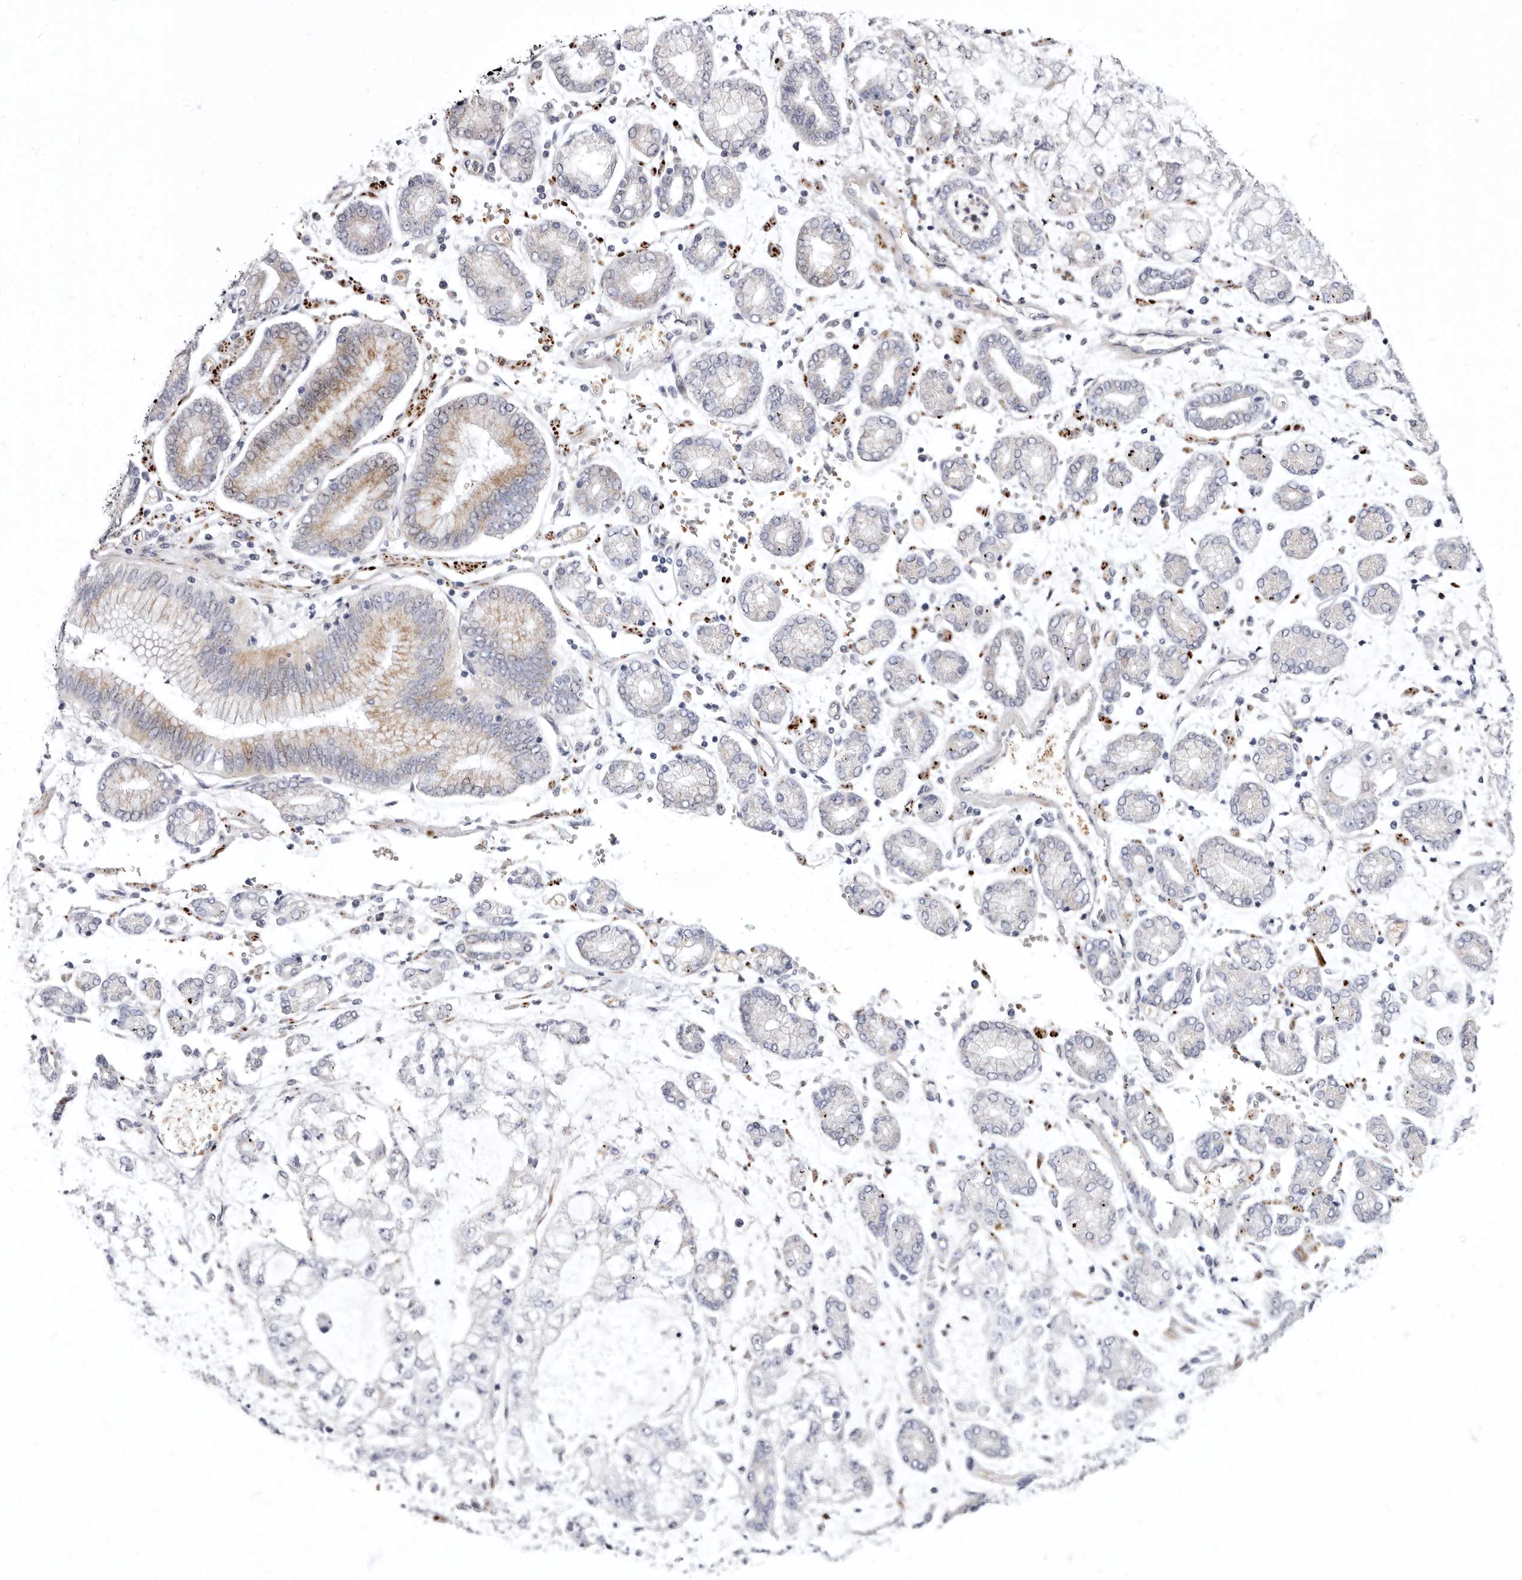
{"staining": {"intensity": "moderate", "quantity": "<25%", "location": "cytoplasmic/membranous"}, "tissue": "stomach cancer", "cell_type": "Tumor cells", "image_type": "cancer", "snomed": [{"axis": "morphology", "description": "Adenocarcinoma, NOS"}, {"axis": "topography", "description": "Stomach"}], "caption": "A high-resolution micrograph shows immunohistochemistry (IHC) staining of stomach cancer, which displays moderate cytoplasmic/membranous staining in approximately <25% of tumor cells.", "gene": "AIDA", "patient": {"sex": "male", "age": 76}}